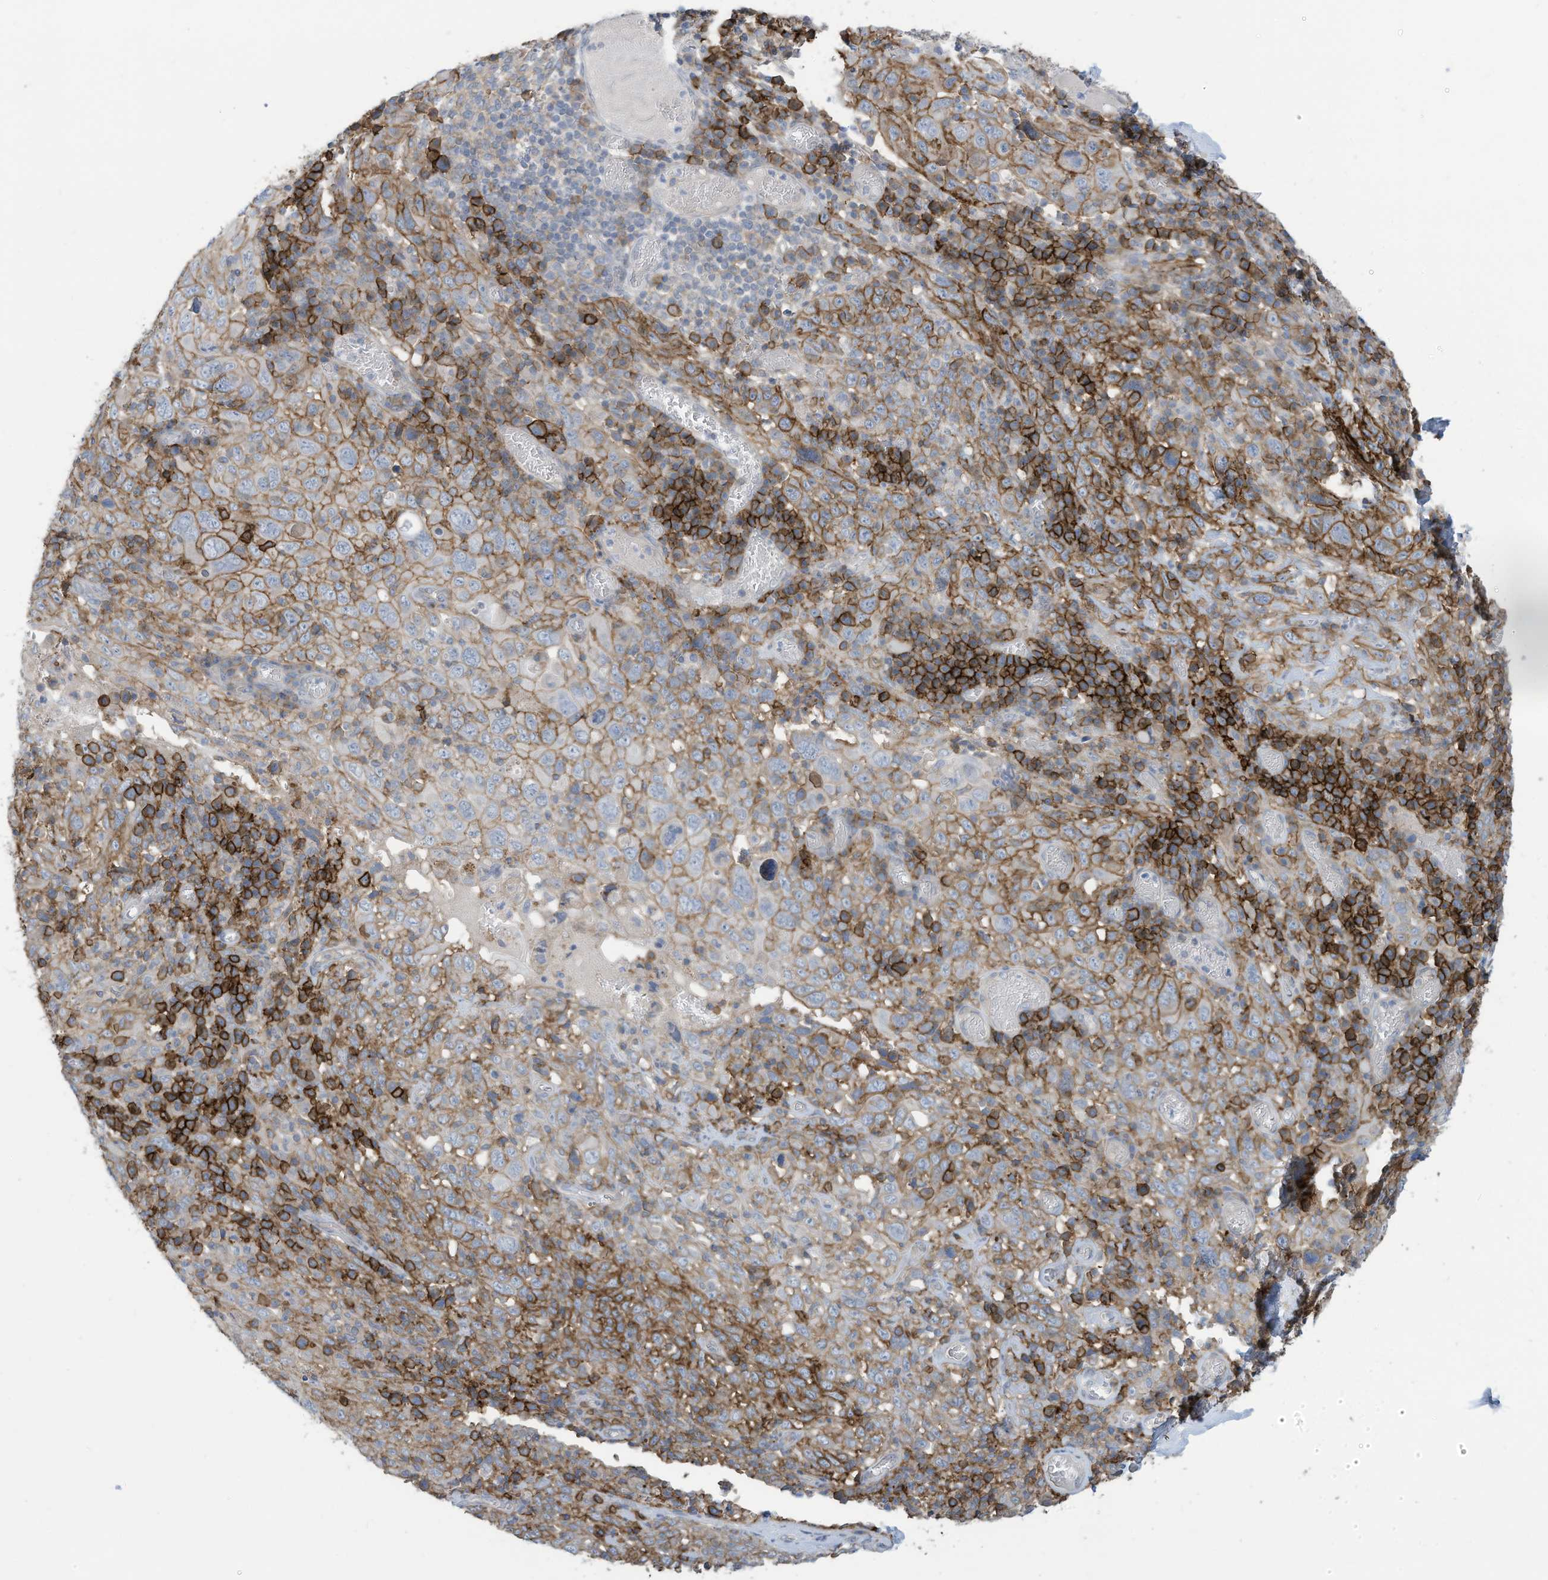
{"staining": {"intensity": "strong", "quantity": "25%-75%", "location": "cytoplasmic/membranous"}, "tissue": "cervical cancer", "cell_type": "Tumor cells", "image_type": "cancer", "snomed": [{"axis": "morphology", "description": "Squamous cell carcinoma, NOS"}, {"axis": "topography", "description": "Cervix"}], "caption": "Strong cytoplasmic/membranous positivity is appreciated in approximately 25%-75% of tumor cells in cervical cancer.", "gene": "SLC1A5", "patient": {"sex": "female", "age": 46}}